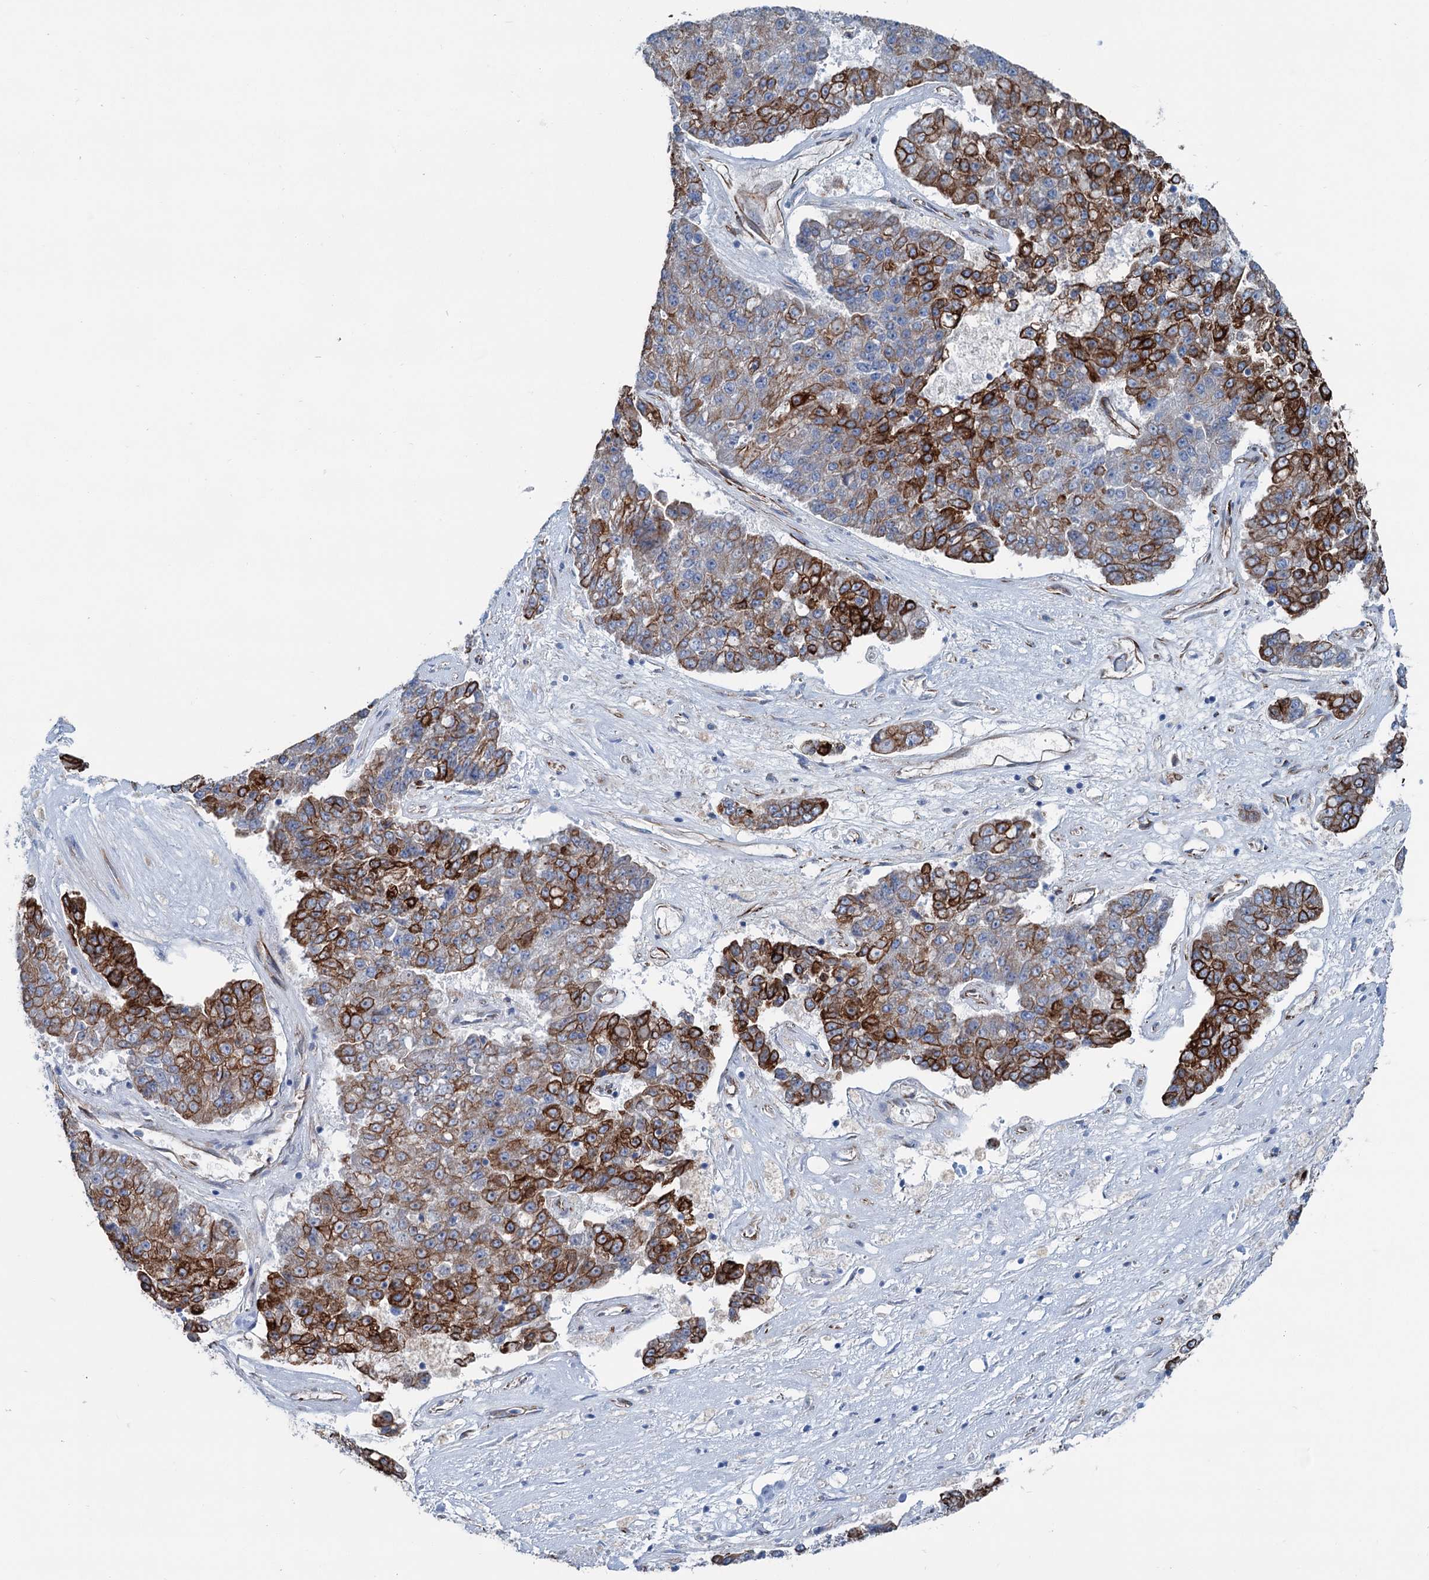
{"staining": {"intensity": "strong", "quantity": "25%-75%", "location": "cytoplasmic/membranous"}, "tissue": "pancreatic cancer", "cell_type": "Tumor cells", "image_type": "cancer", "snomed": [{"axis": "morphology", "description": "Adenocarcinoma, NOS"}, {"axis": "topography", "description": "Pancreas"}], "caption": "IHC histopathology image of human pancreatic adenocarcinoma stained for a protein (brown), which exhibits high levels of strong cytoplasmic/membranous expression in approximately 25%-75% of tumor cells.", "gene": "CALCOCO1", "patient": {"sex": "male", "age": 50}}